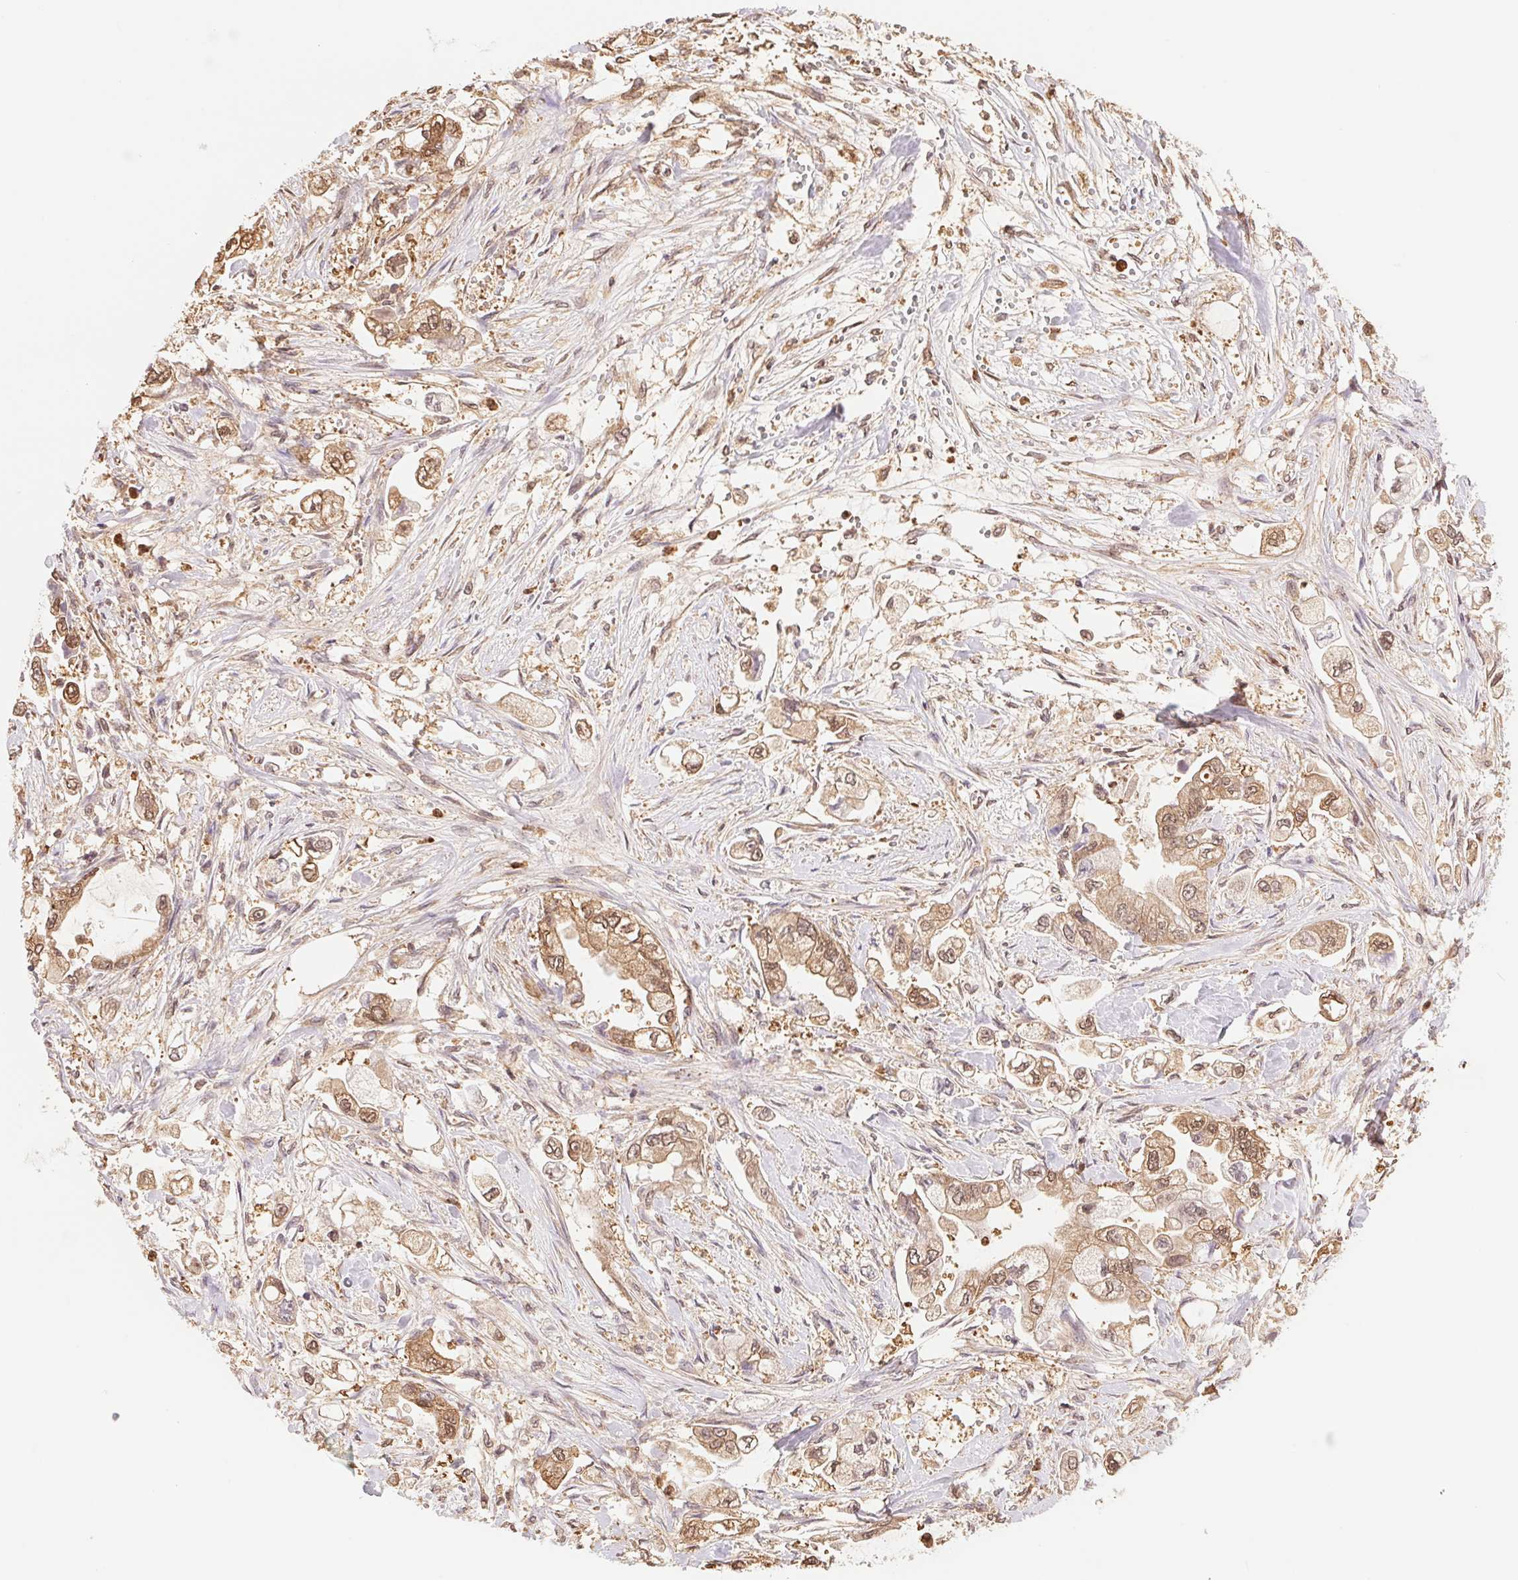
{"staining": {"intensity": "moderate", "quantity": ">75%", "location": "cytoplasmic/membranous,nuclear"}, "tissue": "stomach cancer", "cell_type": "Tumor cells", "image_type": "cancer", "snomed": [{"axis": "morphology", "description": "Adenocarcinoma, NOS"}, {"axis": "topography", "description": "Stomach"}], "caption": "A high-resolution image shows IHC staining of stomach adenocarcinoma, which displays moderate cytoplasmic/membranous and nuclear expression in about >75% of tumor cells. The protein of interest is stained brown, and the nuclei are stained in blue (DAB (3,3'-diaminobenzidine) IHC with brightfield microscopy, high magnification).", "gene": "CDC123", "patient": {"sex": "male", "age": 62}}